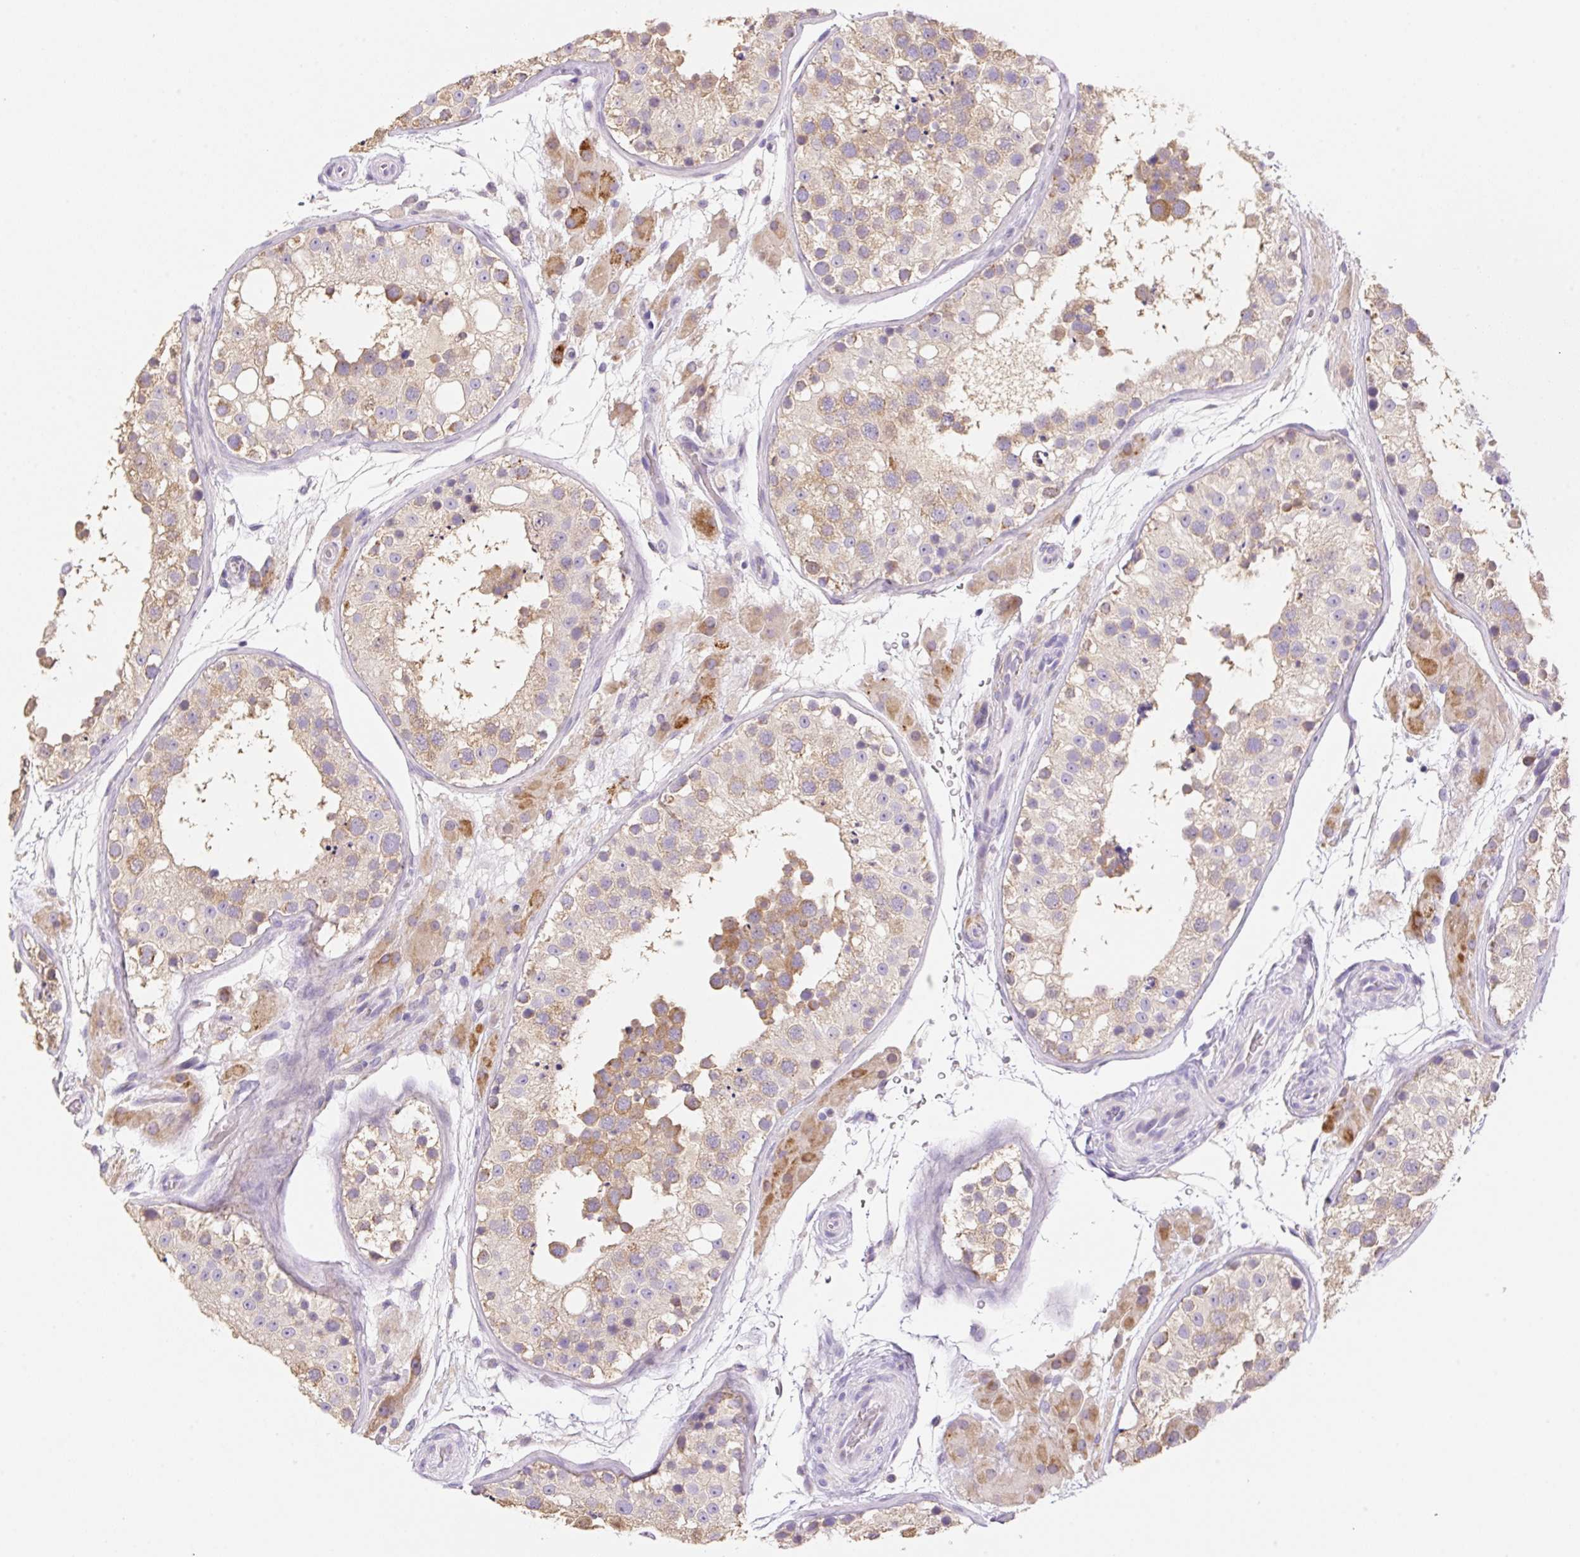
{"staining": {"intensity": "moderate", "quantity": ">75%", "location": "cytoplasmic/membranous"}, "tissue": "testis", "cell_type": "Cells in seminiferous ducts", "image_type": "normal", "snomed": [{"axis": "morphology", "description": "Normal tissue, NOS"}, {"axis": "topography", "description": "Testis"}], "caption": "Immunohistochemistry (IHC) (DAB (3,3'-diaminobenzidine)) staining of unremarkable testis reveals moderate cytoplasmic/membranous protein staining in about >75% of cells in seminiferous ducts. Using DAB (3,3'-diaminobenzidine) (brown) and hematoxylin (blue) stains, captured at high magnification using brightfield microscopy.", "gene": "COPZ2", "patient": {"sex": "male", "age": 26}}